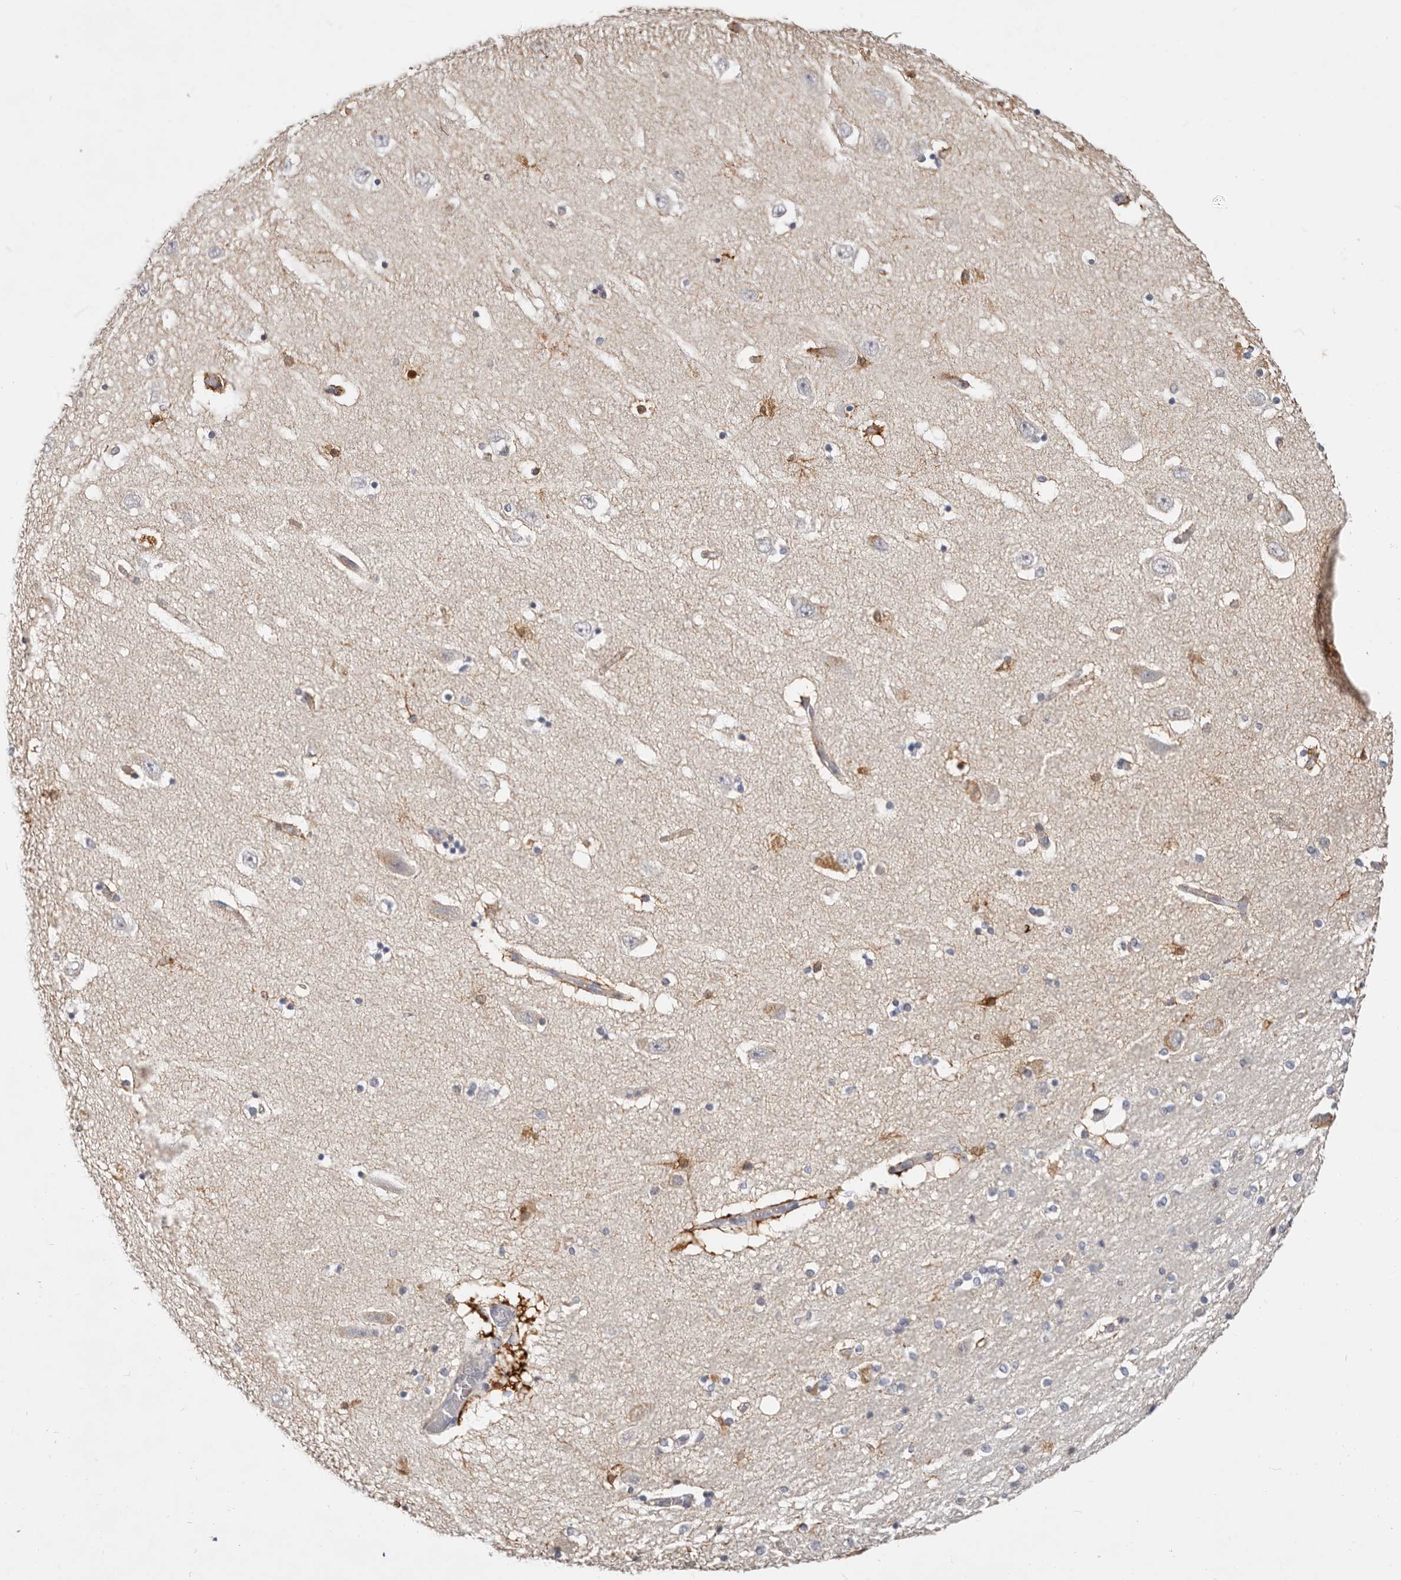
{"staining": {"intensity": "weak", "quantity": "<25%", "location": "cytoplasmic/membranous"}, "tissue": "hippocampus", "cell_type": "Glial cells", "image_type": "normal", "snomed": [{"axis": "morphology", "description": "Normal tissue, NOS"}, {"axis": "topography", "description": "Hippocampus"}], "caption": "This is an immunohistochemistry (IHC) histopathology image of normal hippocampus. There is no expression in glial cells.", "gene": "TMEM63B", "patient": {"sex": "female", "age": 54}}